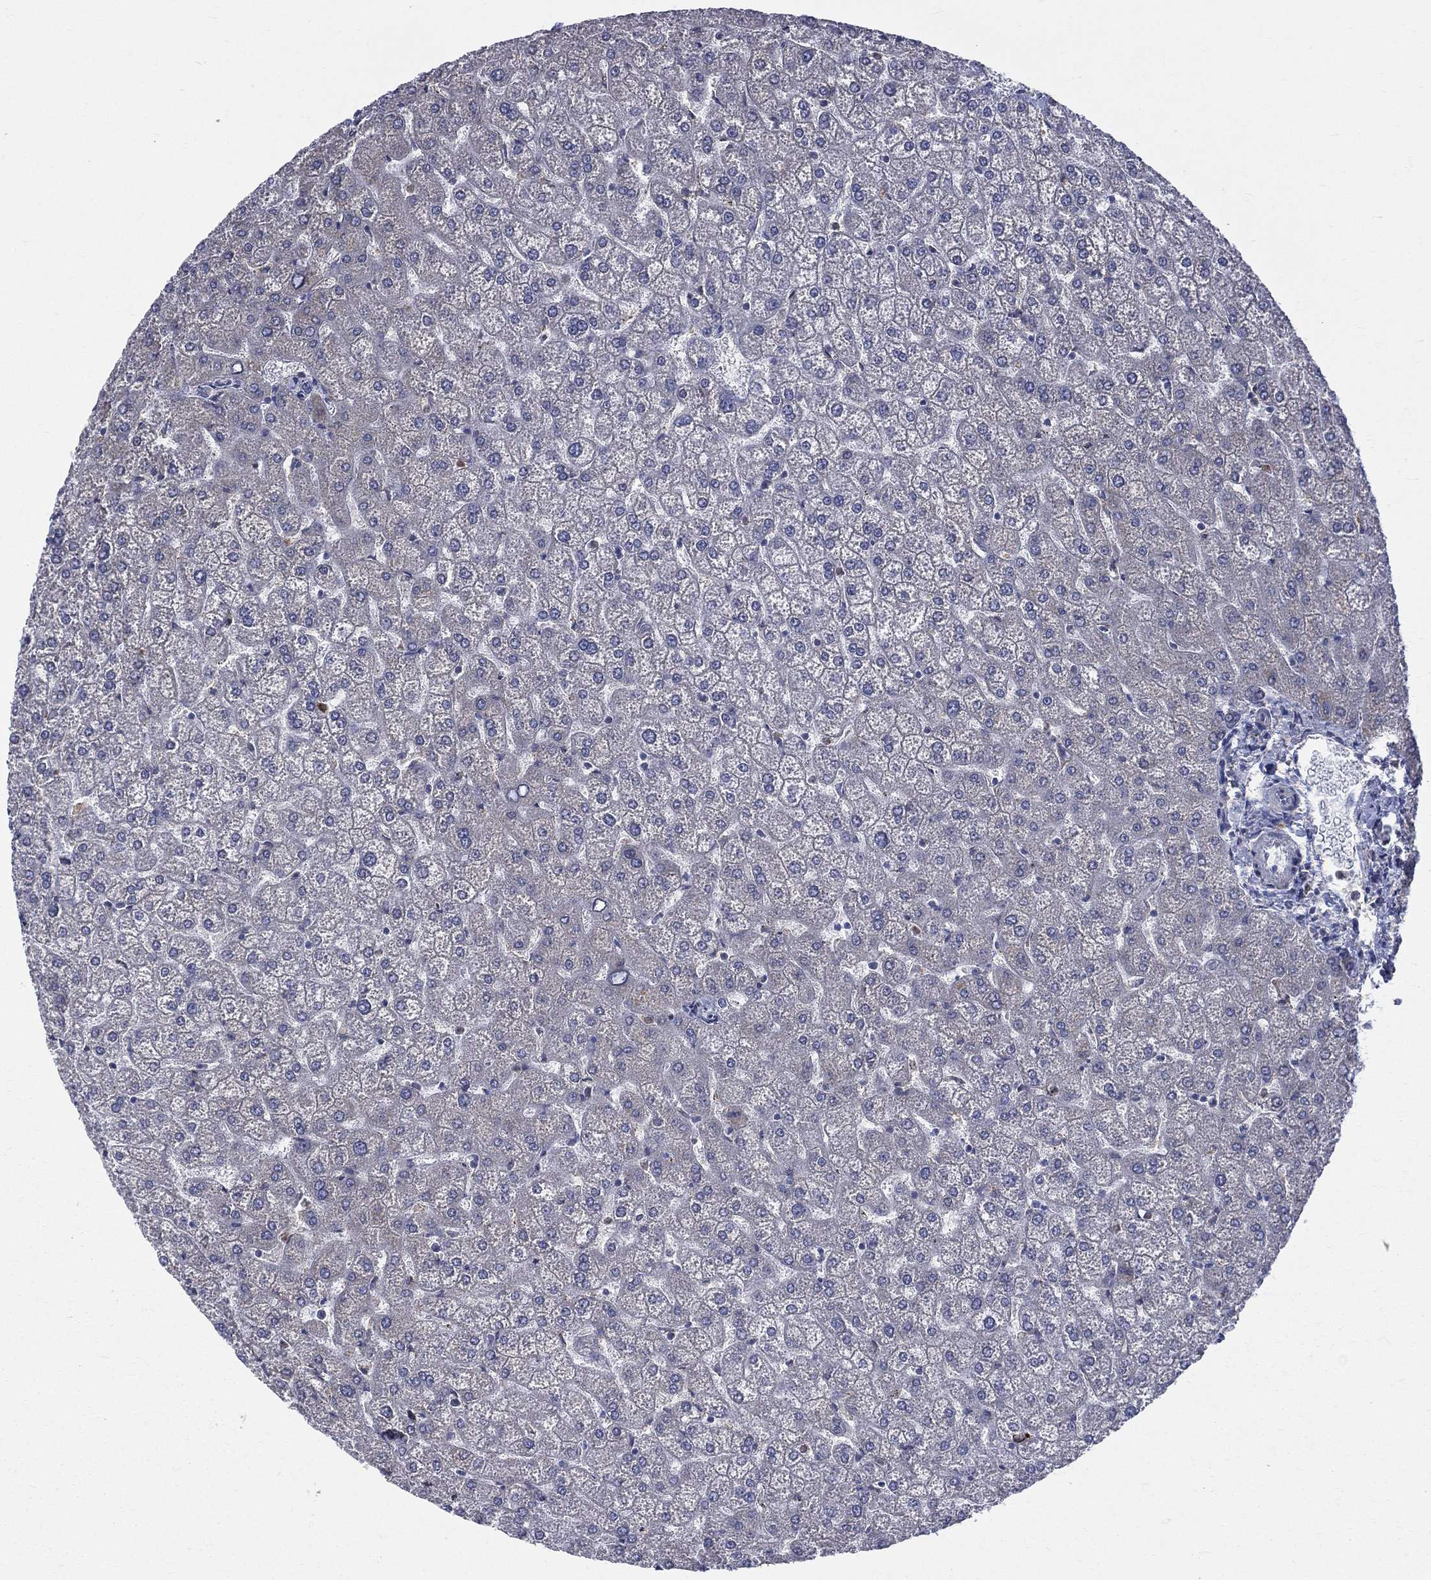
{"staining": {"intensity": "negative", "quantity": "none", "location": "none"}, "tissue": "liver", "cell_type": "Cholangiocytes", "image_type": "normal", "snomed": [{"axis": "morphology", "description": "Normal tissue, NOS"}, {"axis": "topography", "description": "Liver"}], "caption": "This is an immunohistochemistry (IHC) histopathology image of benign human liver. There is no staining in cholangiocytes.", "gene": "CCDC159", "patient": {"sex": "female", "age": 32}}